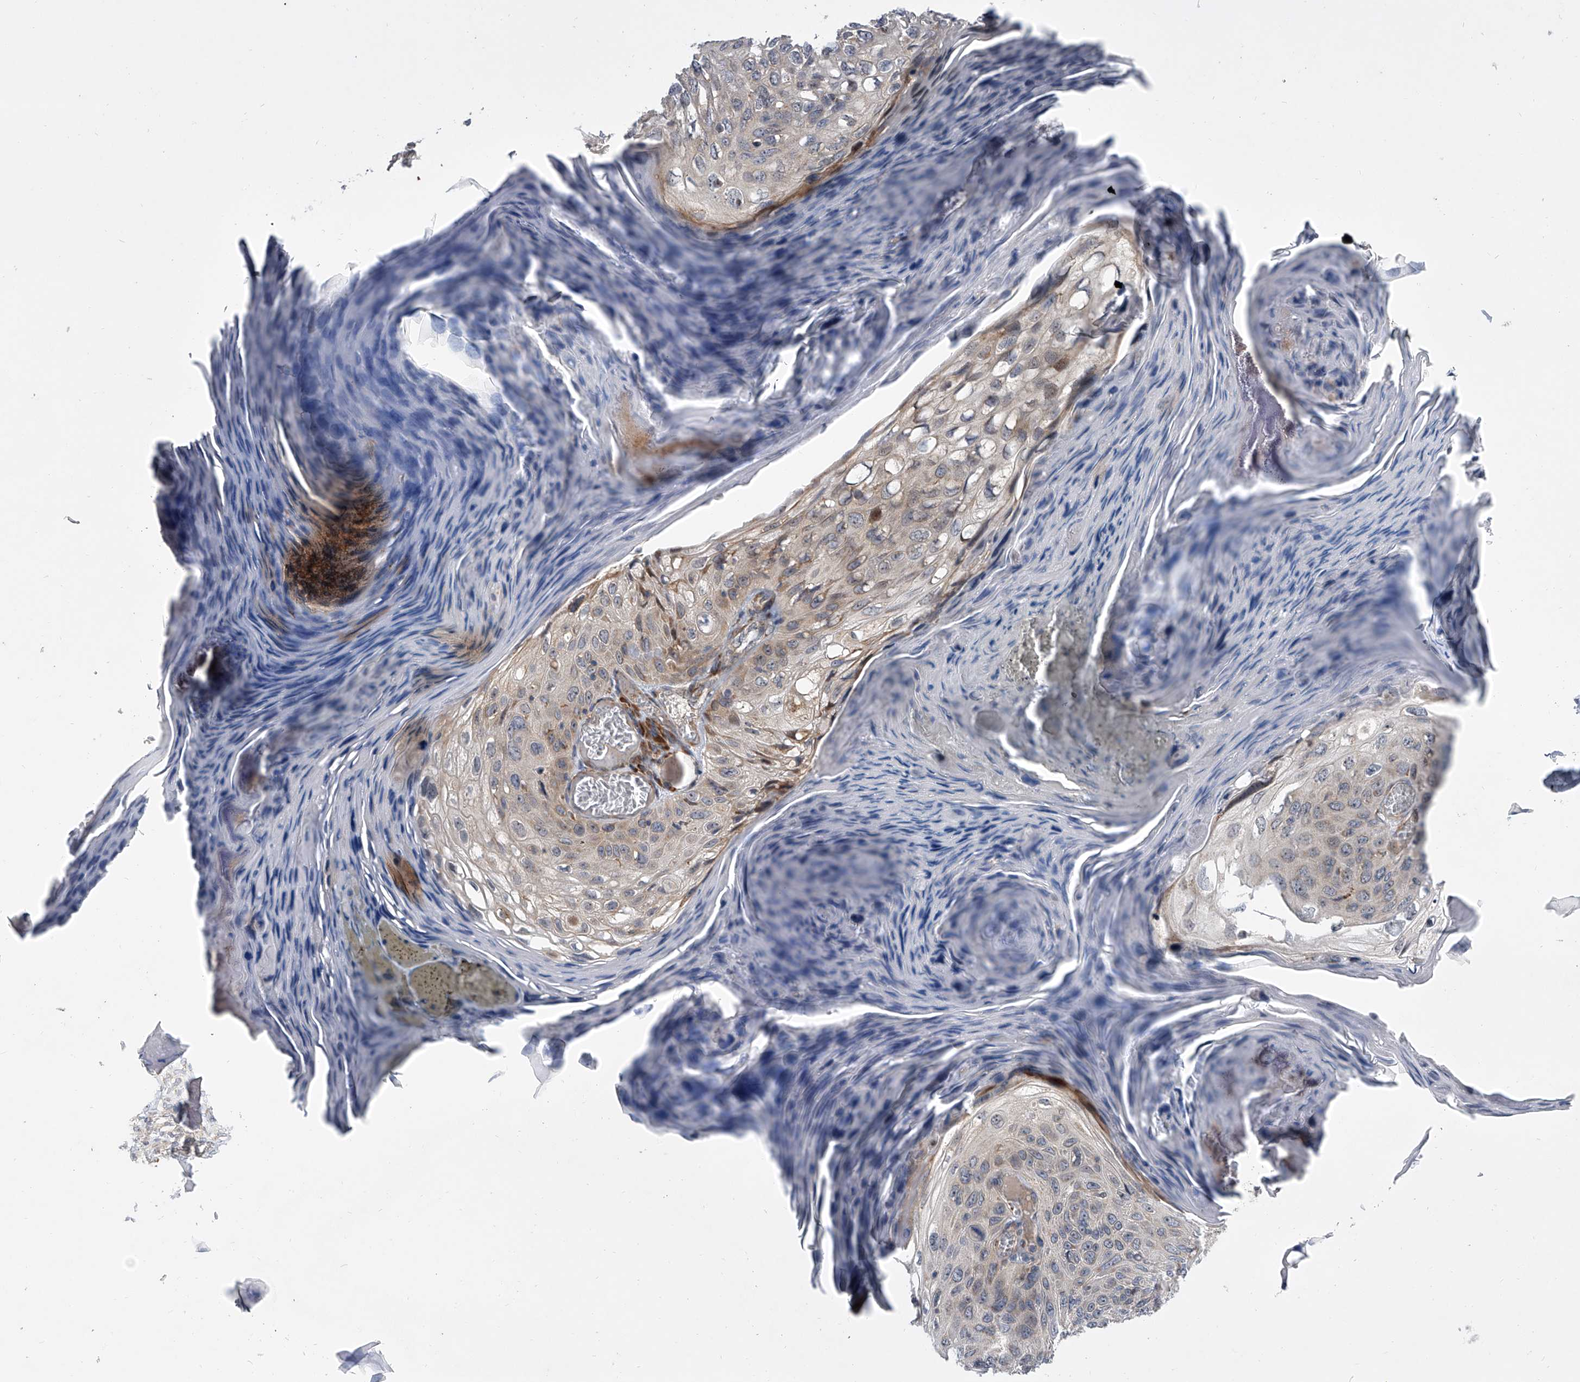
{"staining": {"intensity": "weak", "quantity": "<25%", "location": "cytoplasmic/membranous"}, "tissue": "skin cancer", "cell_type": "Tumor cells", "image_type": "cancer", "snomed": [{"axis": "morphology", "description": "Squamous cell carcinoma, NOS"}, {"axis": "topography", "description": "Skin"}], "caption": "Skin squamous cell carcinoma was stained to show a protein in brown. There is no significant expression in tumor cells.", "gene": "DLGAP2", "patient": {"sex": "female", "age": 90}}